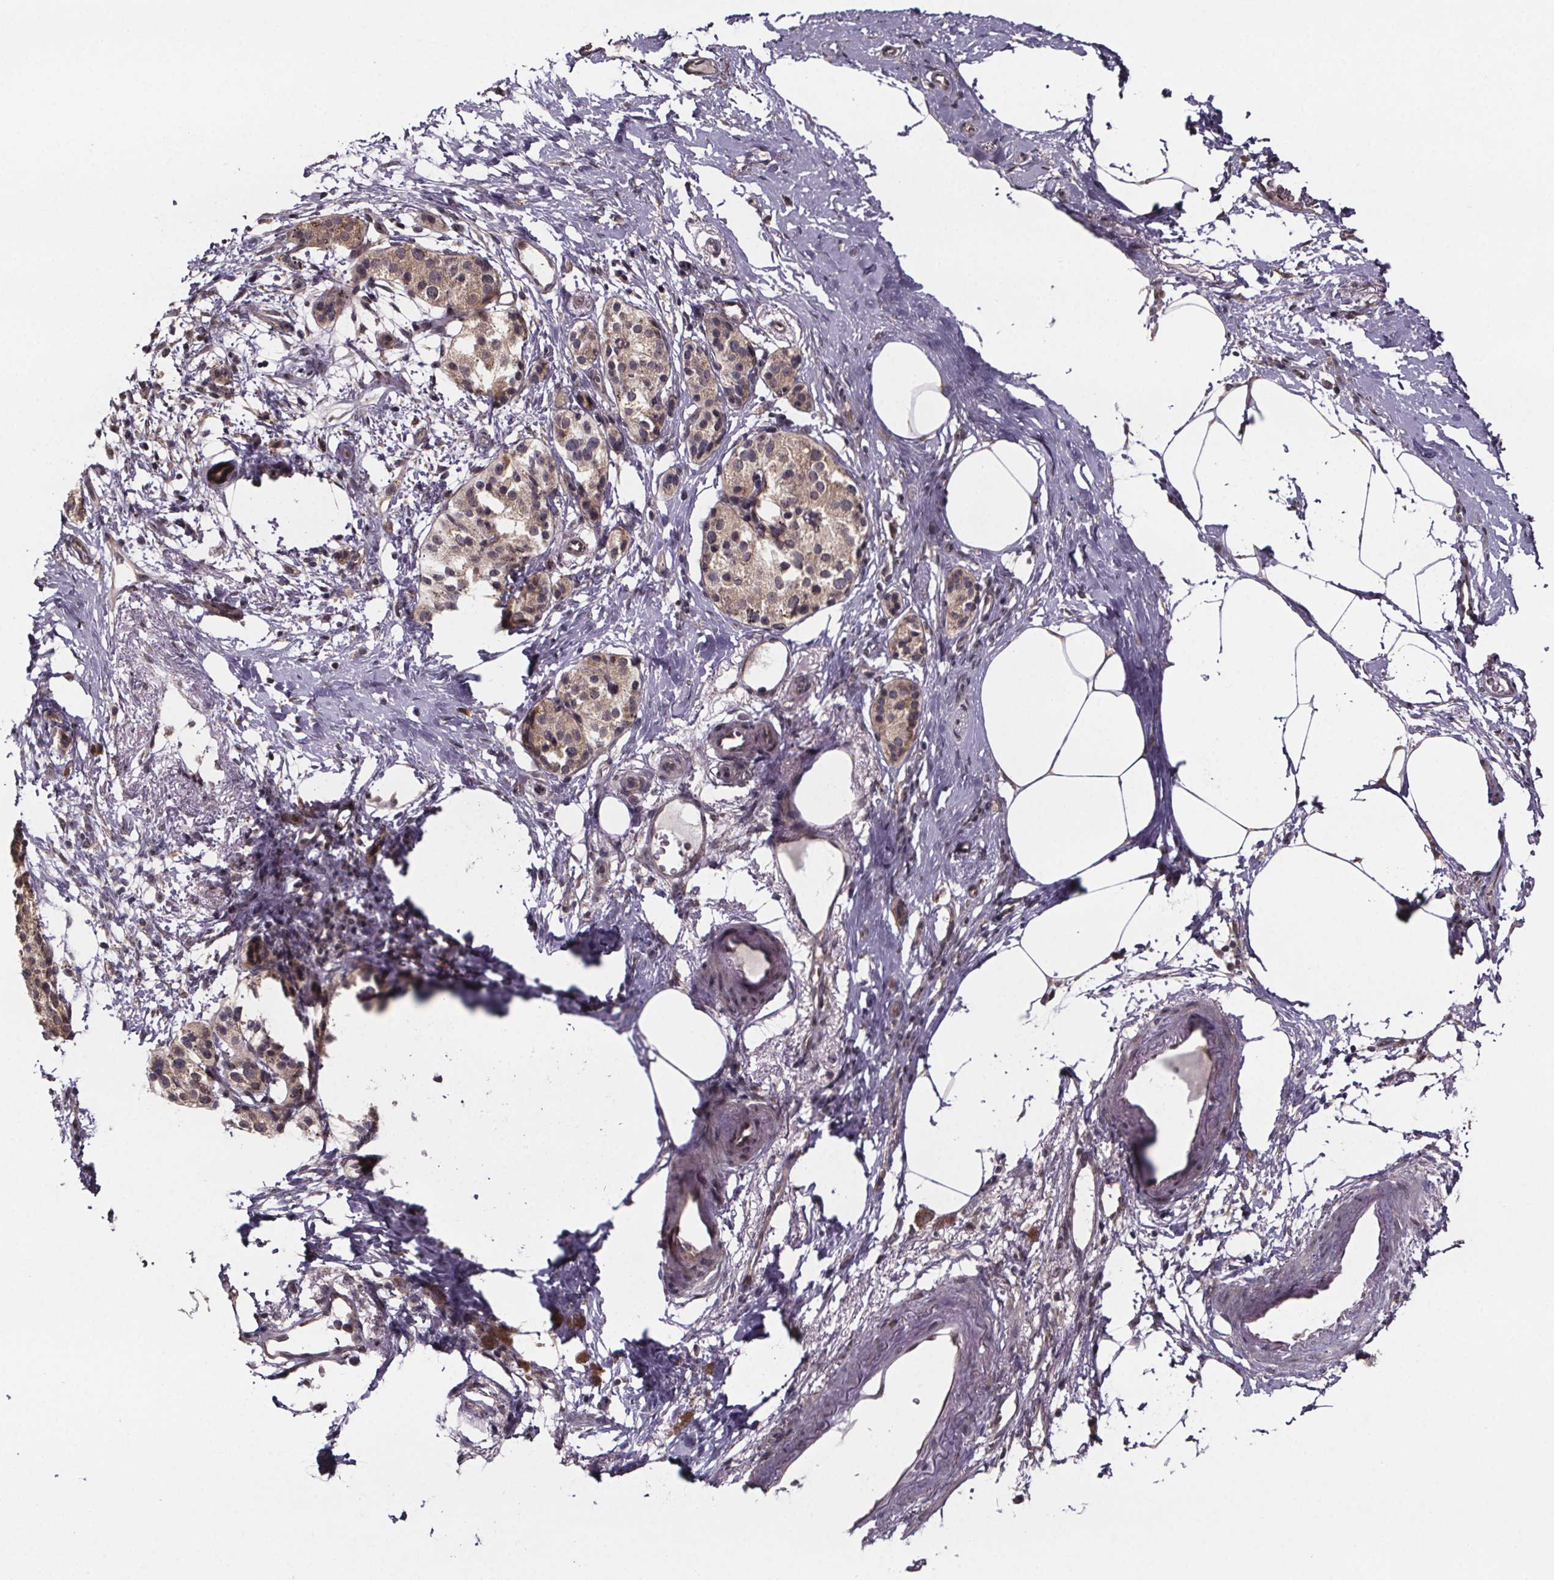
{"staining": {"intensity": "weak", "quantity": ">75%", "location": "cytoplasmic/membranous"}, "tissue": "pancreatic cancer", "cell_type": "Tumor cells", "image_type": "cancer", "snomed": [{"axis": "morphology", "description": "Adenocarcinoma, NOS"}, {"axis": "topography", "description": "Pancreas"}], "caption": "The immunohistochemical stain labels weak cytoplasmic/membranous positivity in tumor cells of pancreatic cancer tissue.", "gene": "SAT1", "patient": {"sex": "female", "age": 72}}